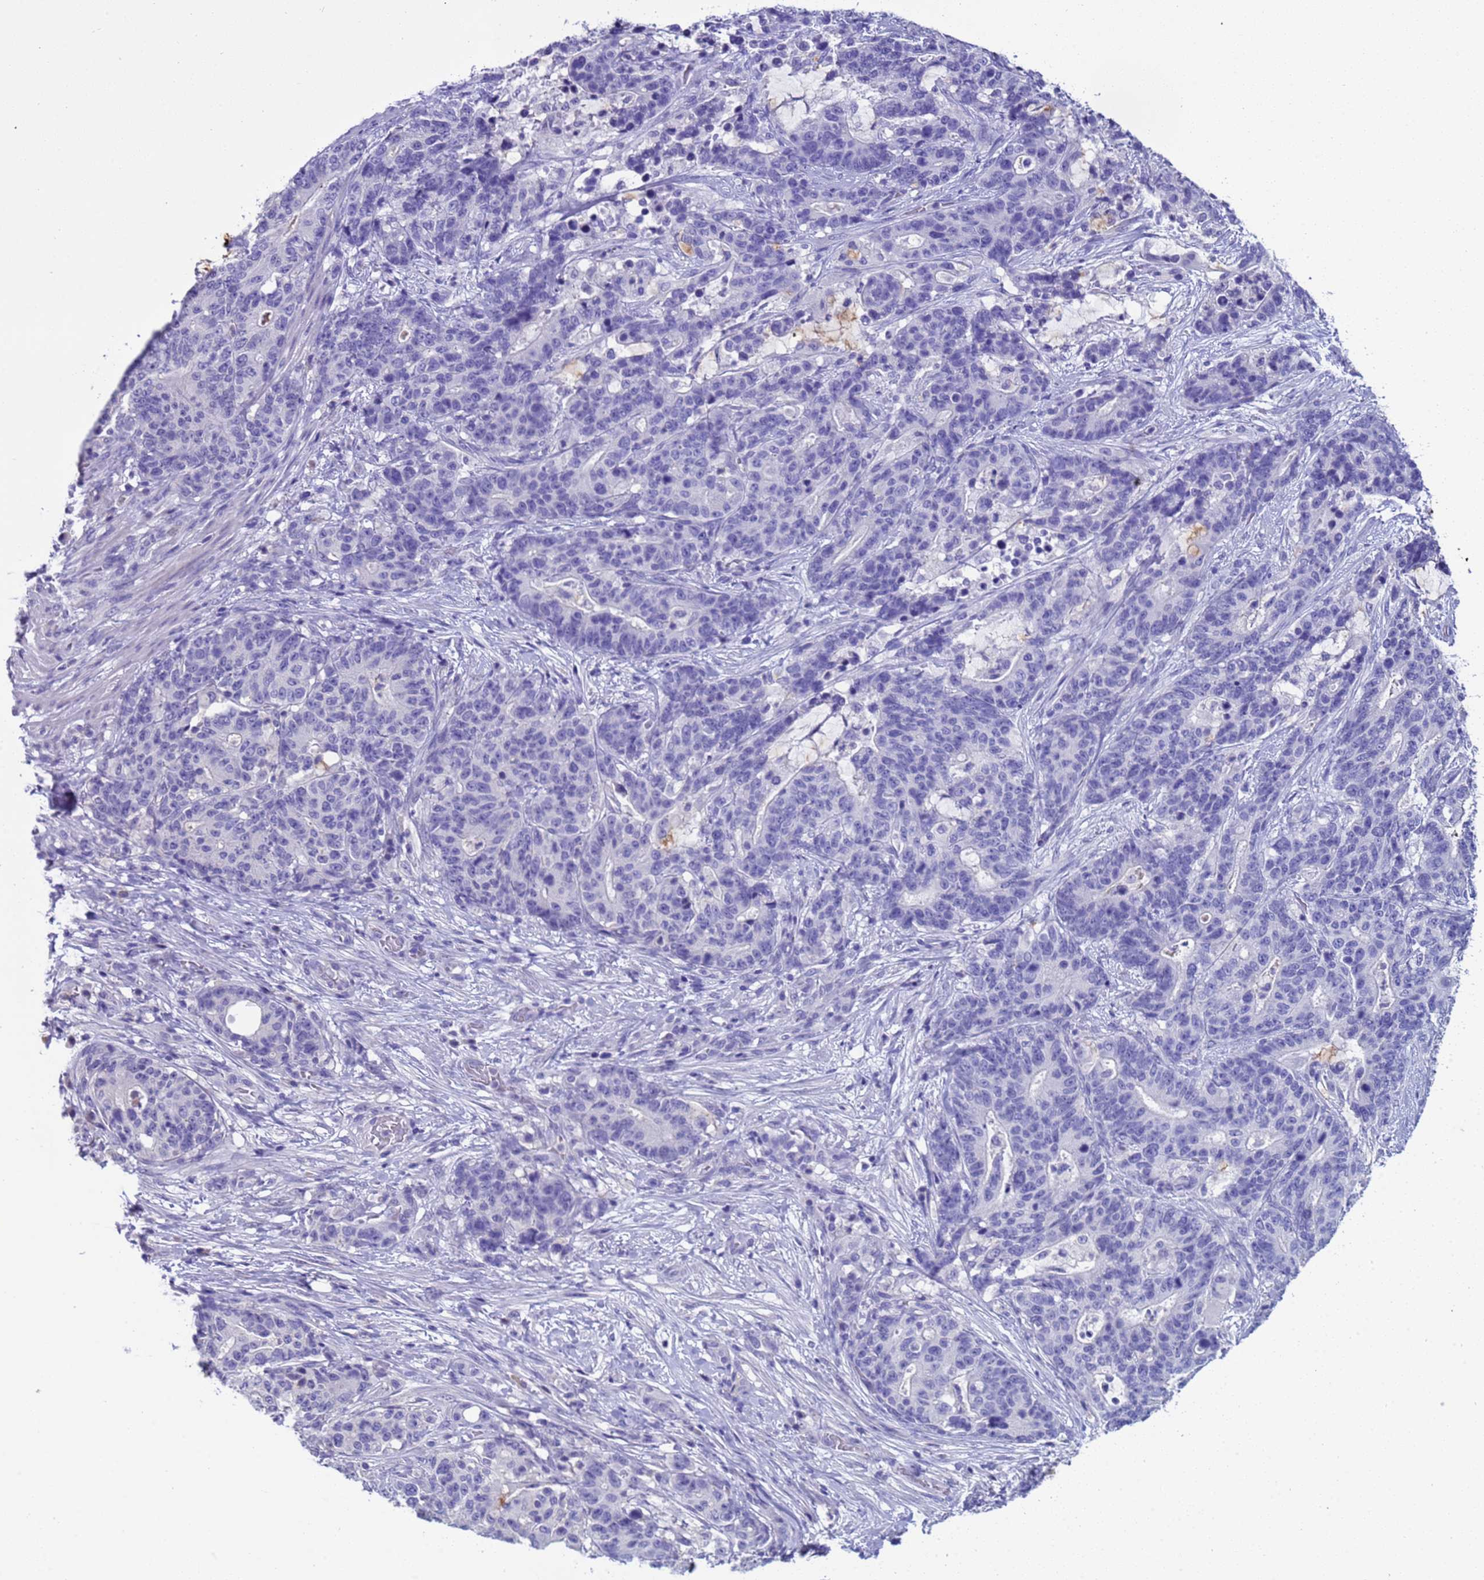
{"staining": {"intensity": "negative", "quantity": "none", "location": "none"}, "tissue": "stomach cancer", "cell_type": "Tumor cells", "image_type": "cancer", "snomed": [{"axis": "morphology", "description": "Normal tissue, NOS"}, {"axis": "morphology", "description": "Adenocarcinoma, NOS"}, {"axis": "topography", "description": "Stomach"}], "caption": "Immunohistochemistry photomicrograph of human stomach cancer (adenocarcinoma) stained for a protein (brown), which demonstrates no positivity in tumor cells. (DAB (3,3'-diaminobenzidine) immunohistochemistry visualized using brightfield microscopy, high magnification).", "gene": "ZNF248", "patient": {"sex": "female", "age": 64}}